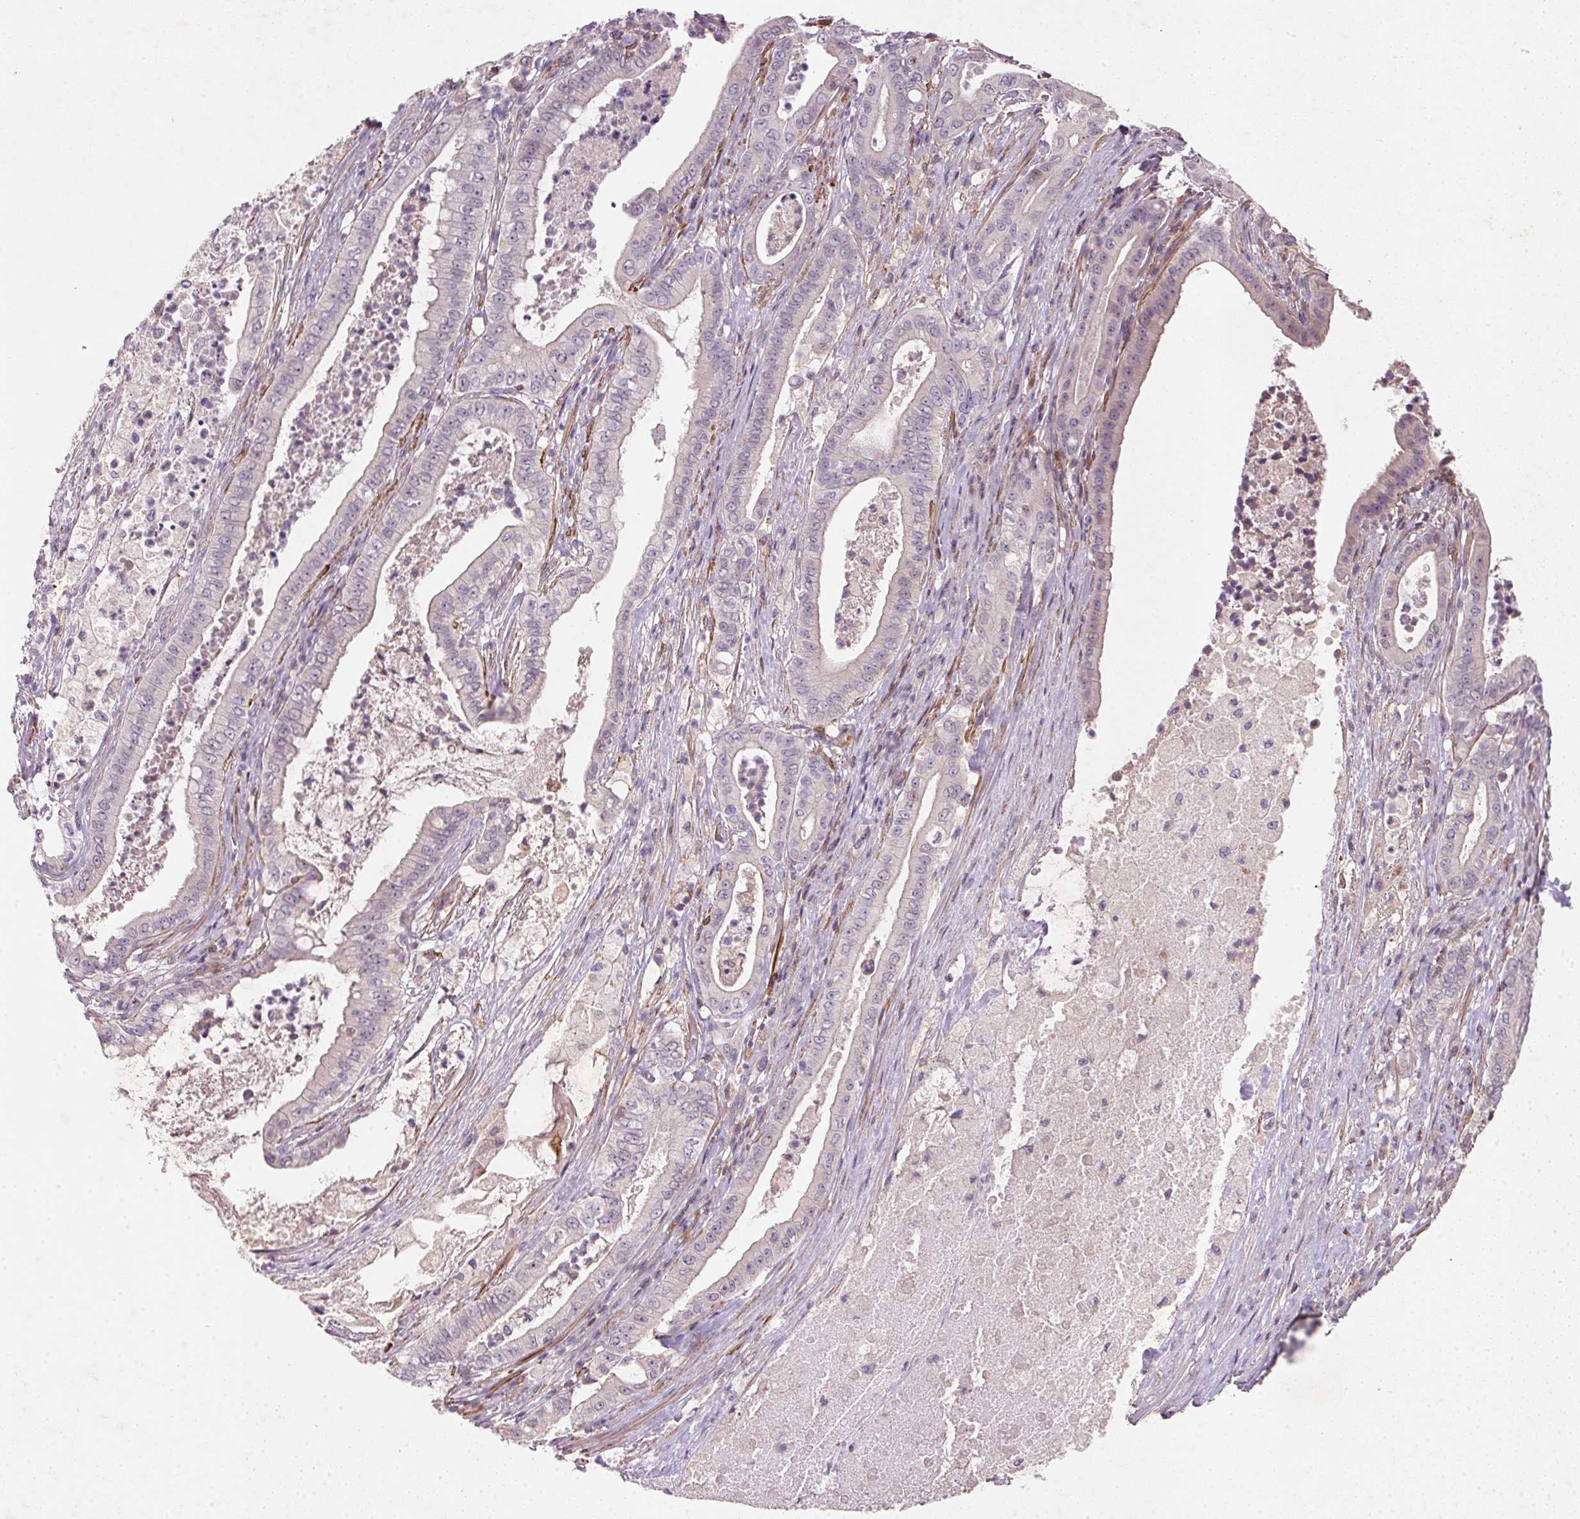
{"staining": {"intensity": "negative", "quantity": "none", "location": "none"}, "tissue": "pancreatic cancer", "cell_type": "Tumor cells", "image_type": "cancer", "snomed": [{"axis": "morphology", "description": "Adenocarcinoma, NOS"}, {"axis": "topography", "description": "Pancreas"}], "caption": "The image displays no significant positivity in tumor cells of pancreatic cancer. The staining is performed using DAB brown chromogen with nuclei counter-stained in using hematoxylin.", "gene": "KCNK15", "patient": {"sex": "male", "age": 71}}